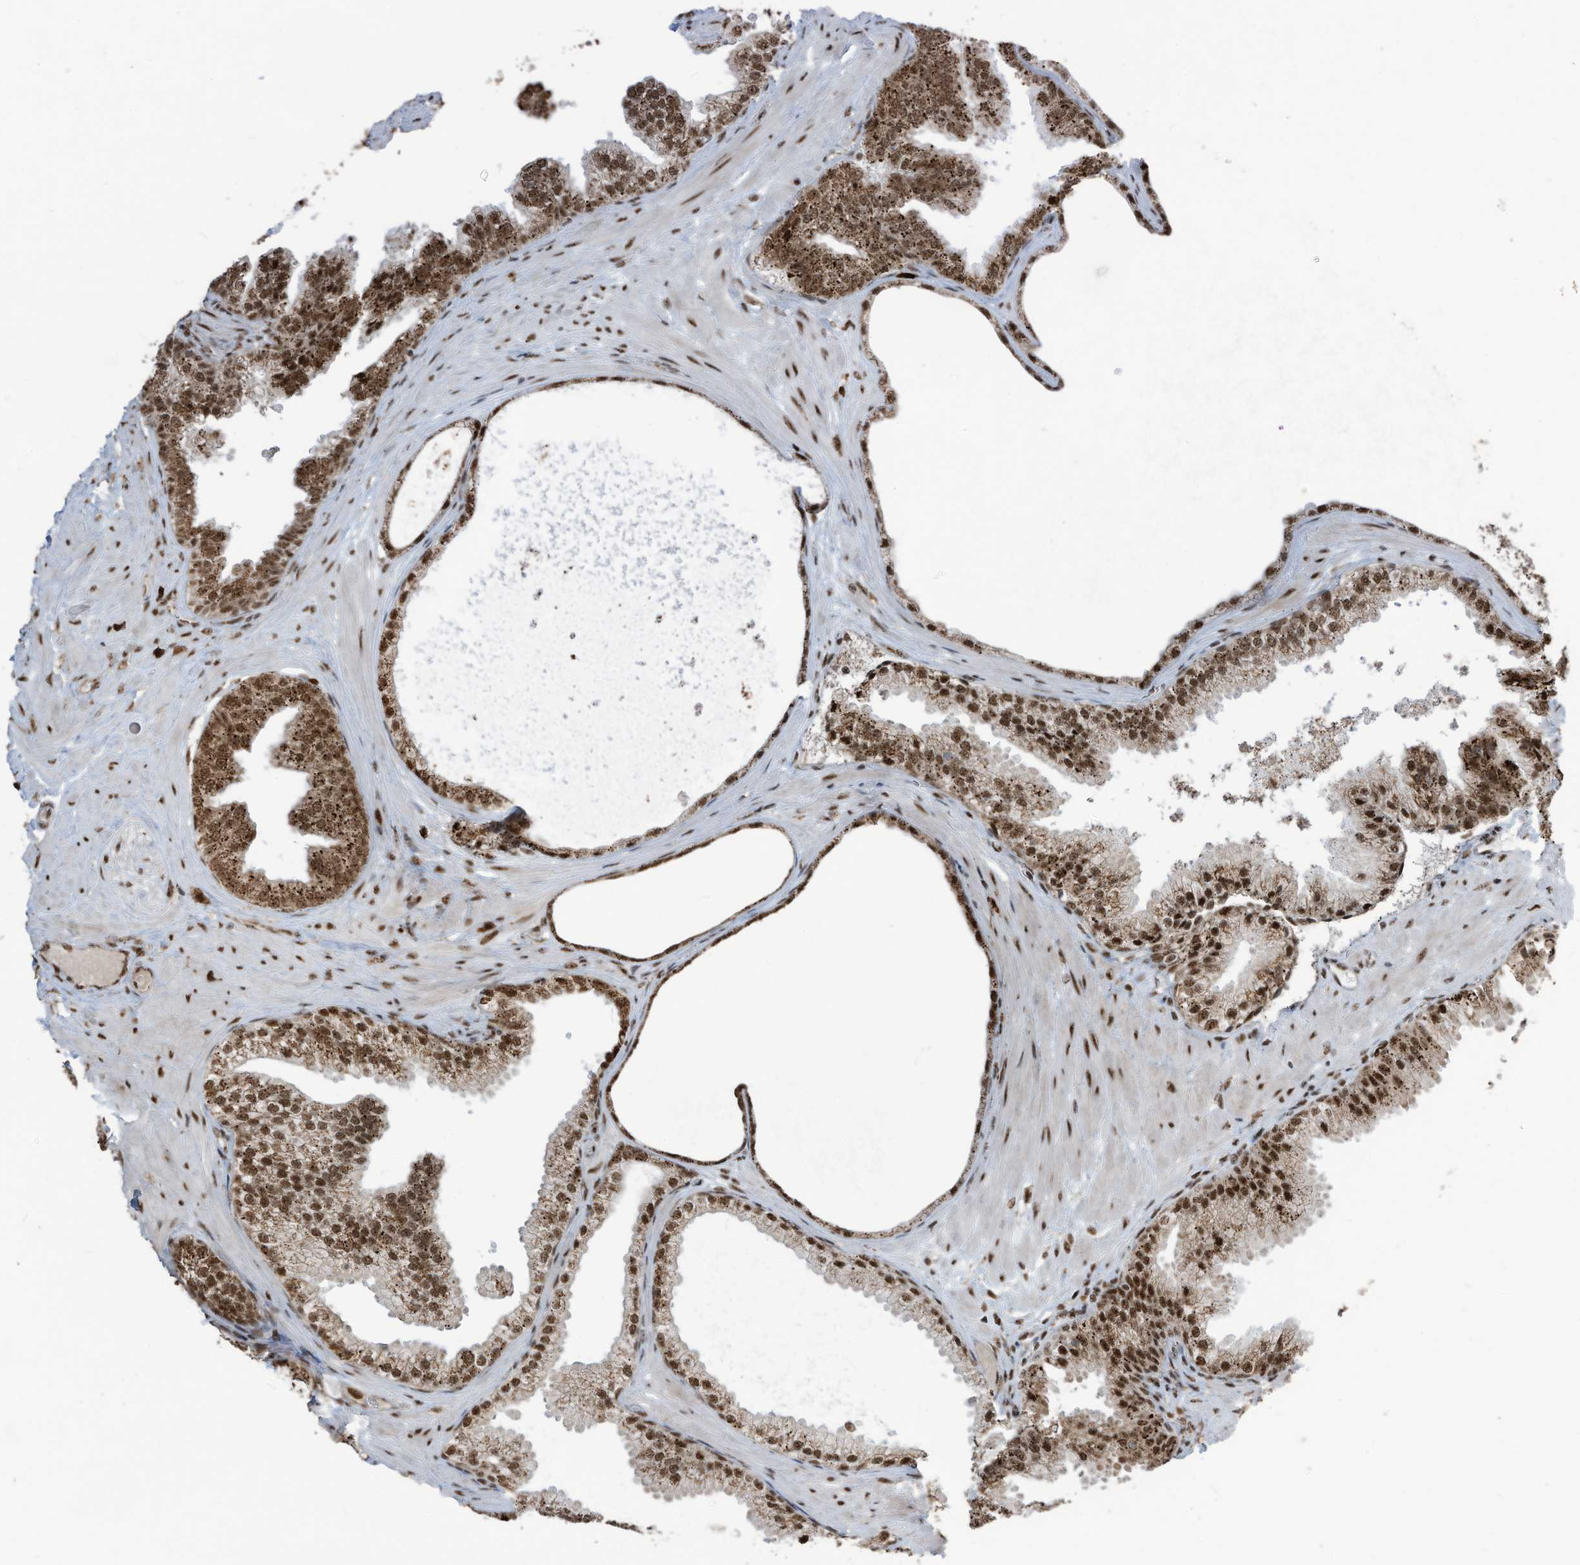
{"staining": {"intensity": "strong", "quantity": ">75%", "location": "cytoplasmic/membranous,nuclear"}, "tissue": "prostate cancer", "cell_type": "Tumor cells", "image_type": "cancer", "snomed": [{"axis": "morphology", "description": "Adenocarcinoma, Low grade"}, {"axis": "topography", "description": "Prostate"}], "caption": "A high amount of strong cytoplasmic/membranous and nuclear expression is seen in about >75% of tumor cells in prostate cancer (adenocarcinoma (low-grade)) tissue.", "gene": "LBH", "patient": {"sex": "male", "age": 63}}